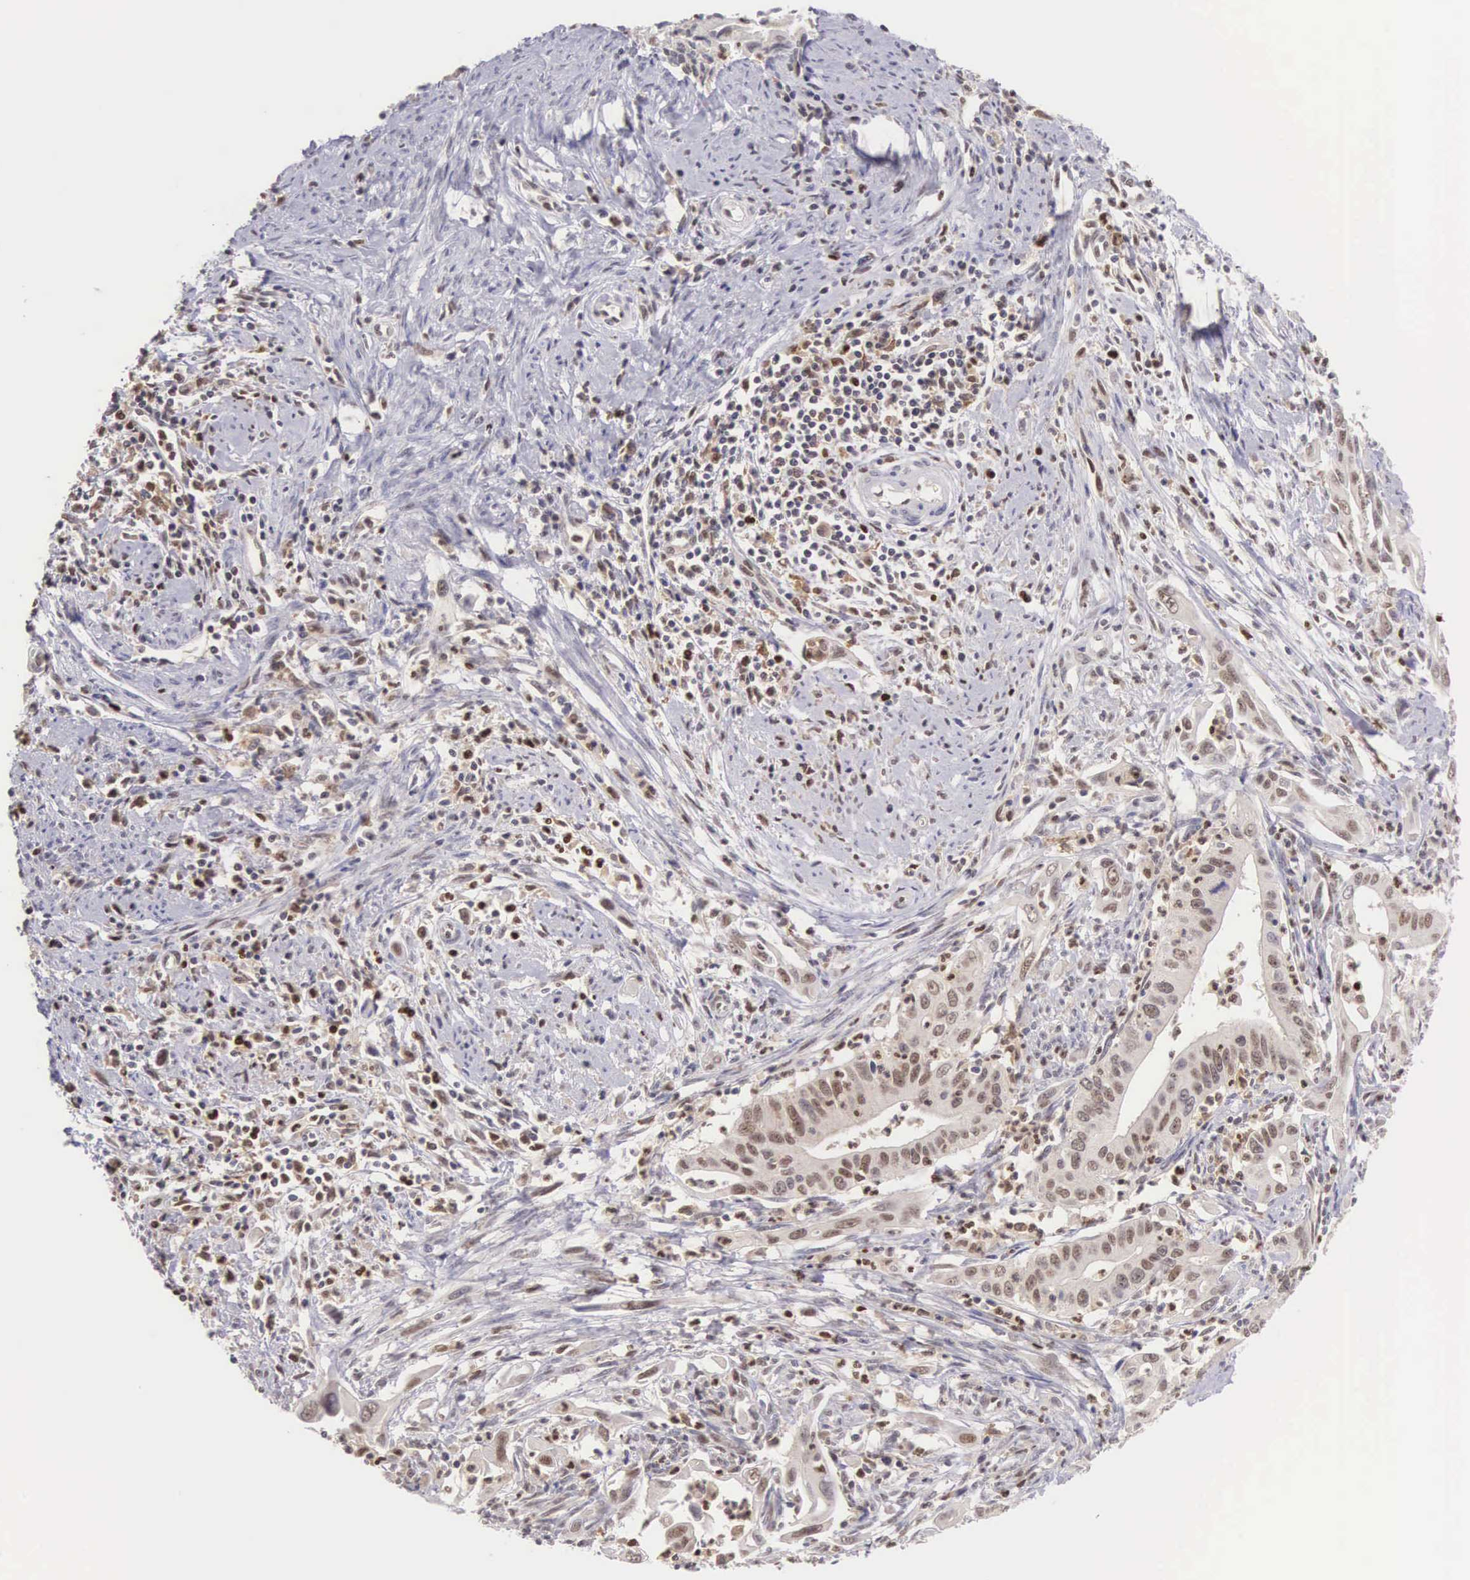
{"staining": {"intensity": "weak", "quantity": "25%-75%", "location": "nuclear"}, "tissue": "cervical cancer", "cell_type": "Tumor cells", "image_type": "cancer", "snomed": [{"axis": "morphology", "description": "Normal tissue, NOS"}, {"axis": "morphology", "description": "Adenocarcinoma, NOS"}, {"axis": "topography", "description": "Cervix"}], "caption": "Immunohistochemistry micrograph of neoplastic tissue: human adenocarcinoma (cervical) stained using IHC demonstrates low levels of weak protein expression localized specifically in the nuclear of tumor cells, appearing as a nuclear brown color.", "gene": "GRK3", "patient": {"sex": "female", "age": 34}}